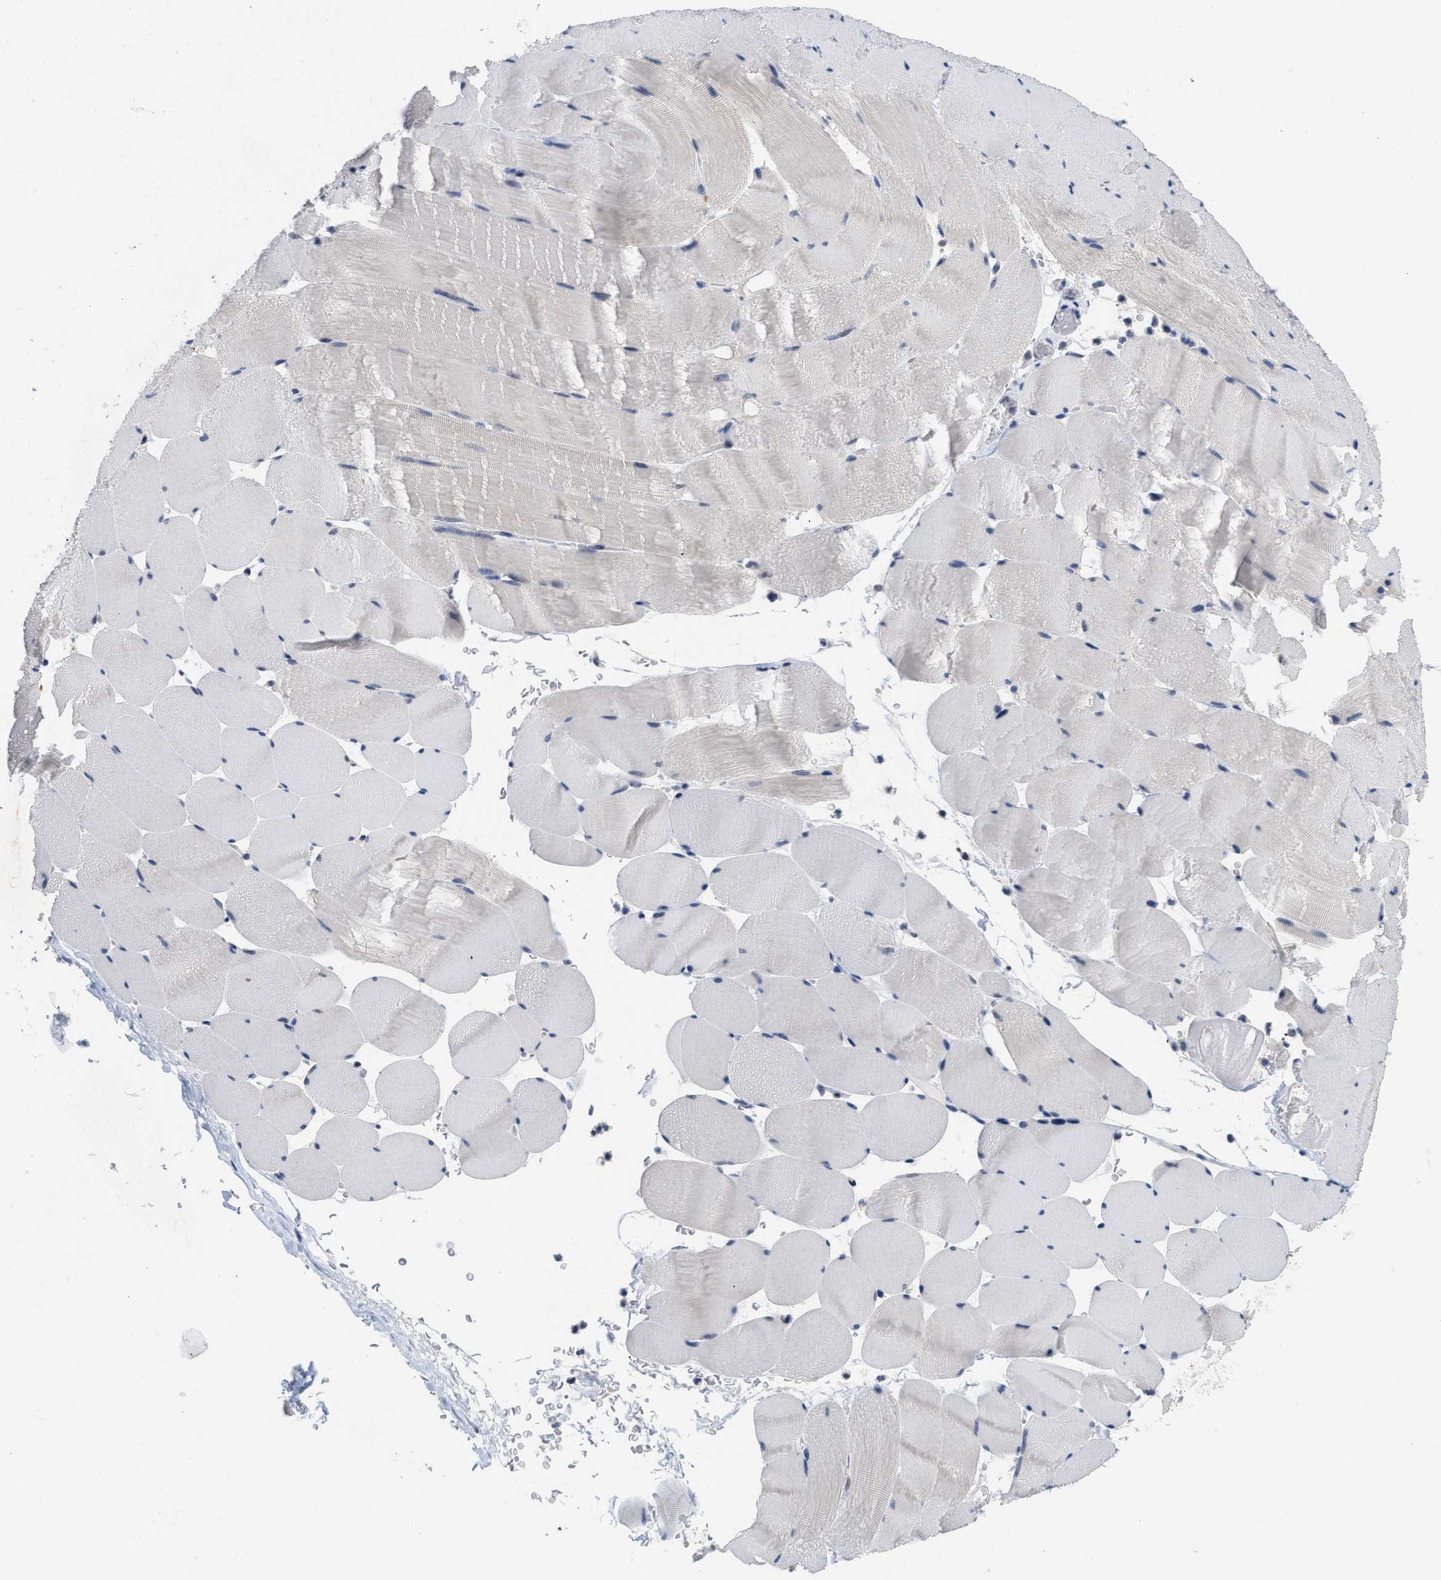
{"staining": {"intensity": "negative", "quantity": "none", "location": "none"}, "tissue": "skeletal muscle", "cell_type": "Myocytes", "image_type": "normal", "snomed": [{"axis": "morphology", "description": "Normal tissue, NOS"}, {"axis": "topography", "description": "Skeletal muscle"}], "caption": "High magnification brightfield microscopy of unremarkable skeletal muscle stained with DAB (3,3'-diaminobenzidine) (brown) and counterstained with hematoxylin (blue): myocytes show no significant staining. (Brightfield microscopy of DAB (3,3'-diaminobenzidine) IHC at high magnification).", "gene": "GGNBP2", "patient": {"sex": "male", "age": 62}}